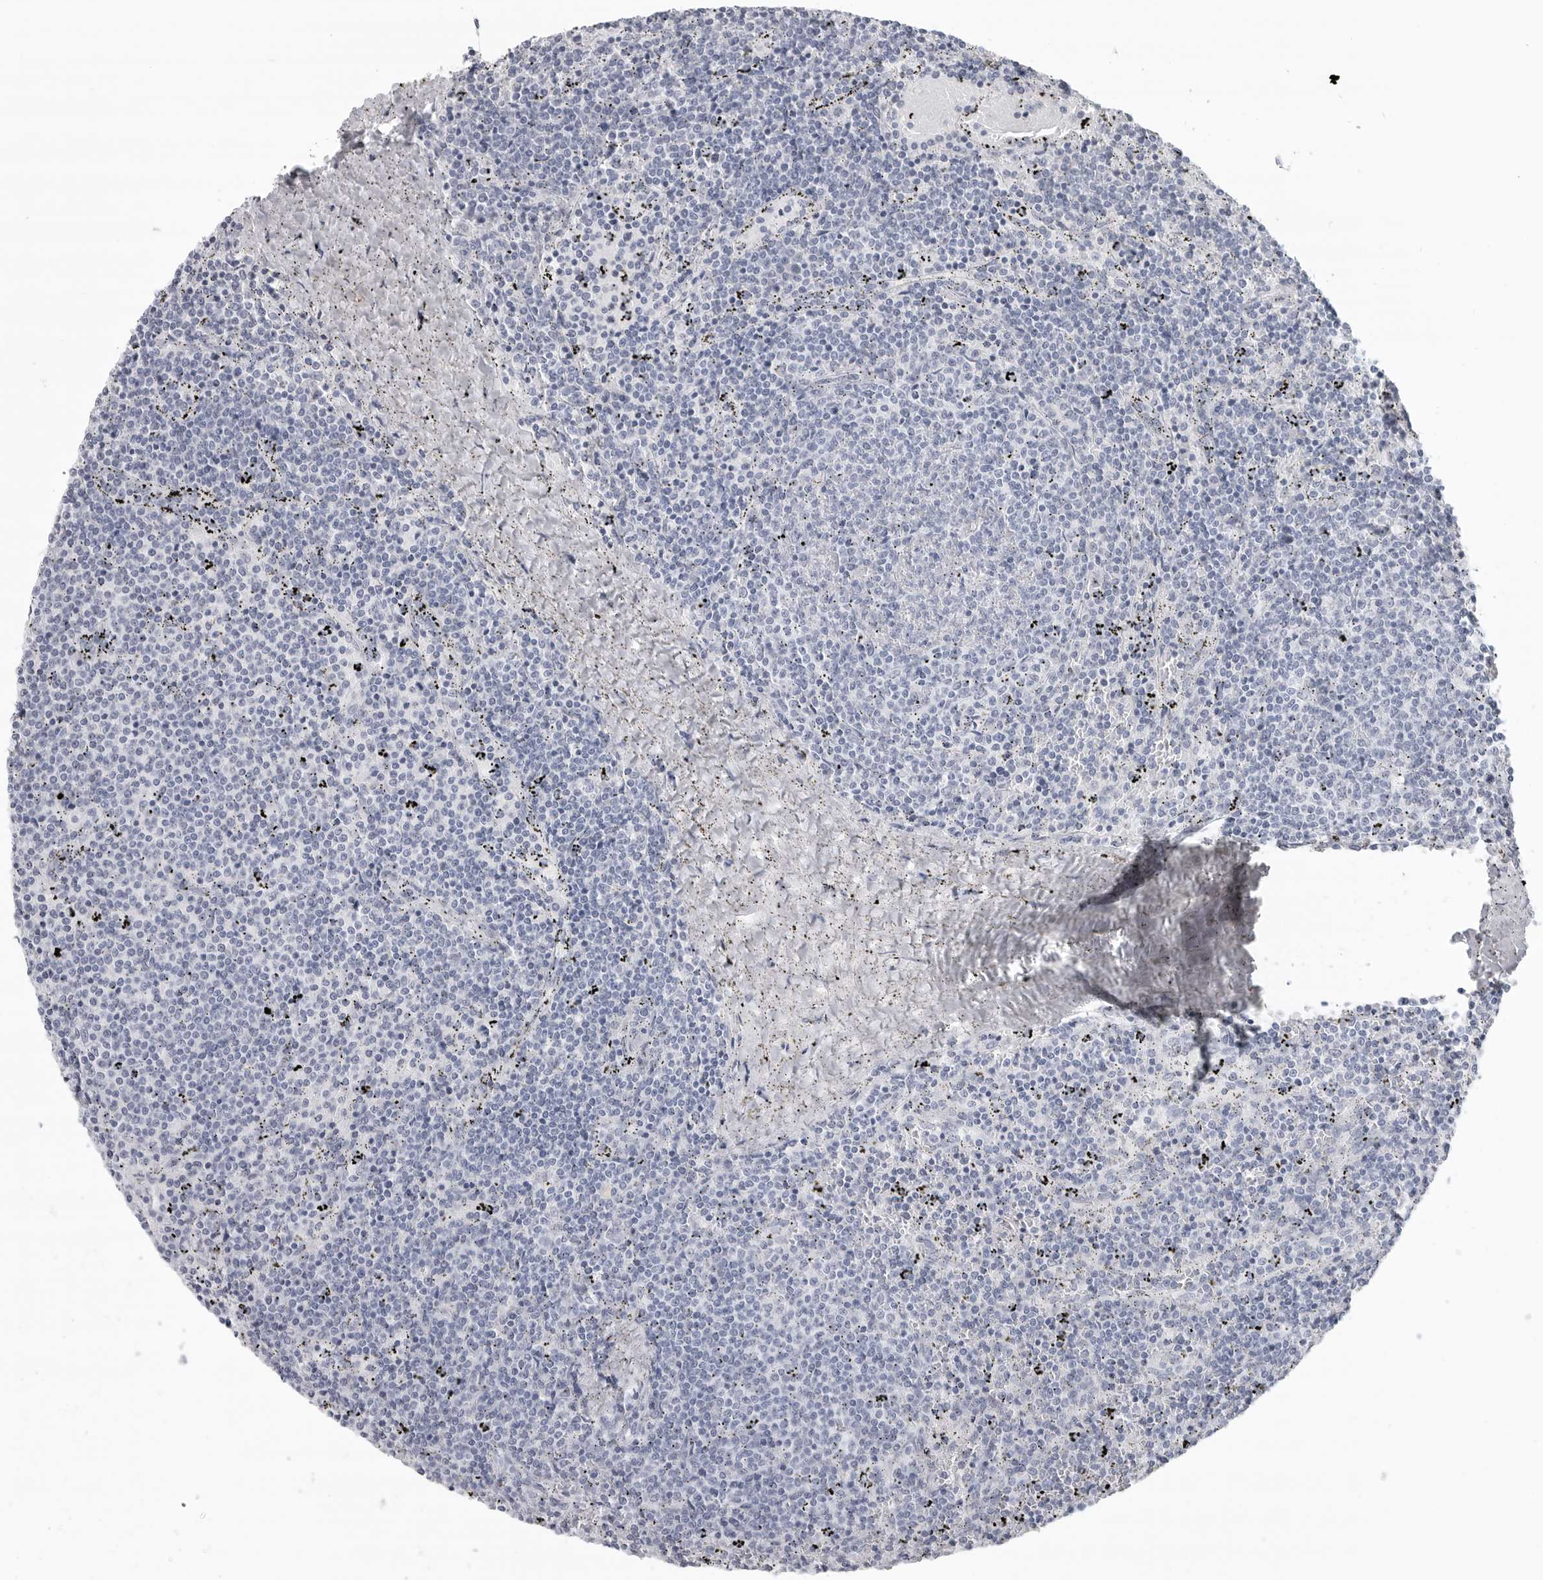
{"staining": {"intensity": "negative", "quantity": "none", "location": "none"}, "tissue": "lymphoma", "cell_type": "Tumor cells", "image_type": "cancer", "snomed": [{"axis": "morphology", "description": "Malignant lymphoma, non-Hodgkin's type, Low grade"}, {"axis": "topography", "description": "Spleen"}], "caption": "This is a micrograph of immunohistochemistry staining of lymphoma, which shows no expression in tumor cells.", "gene": "LY6D", "patient": {"sex": "female", "age": 50}}